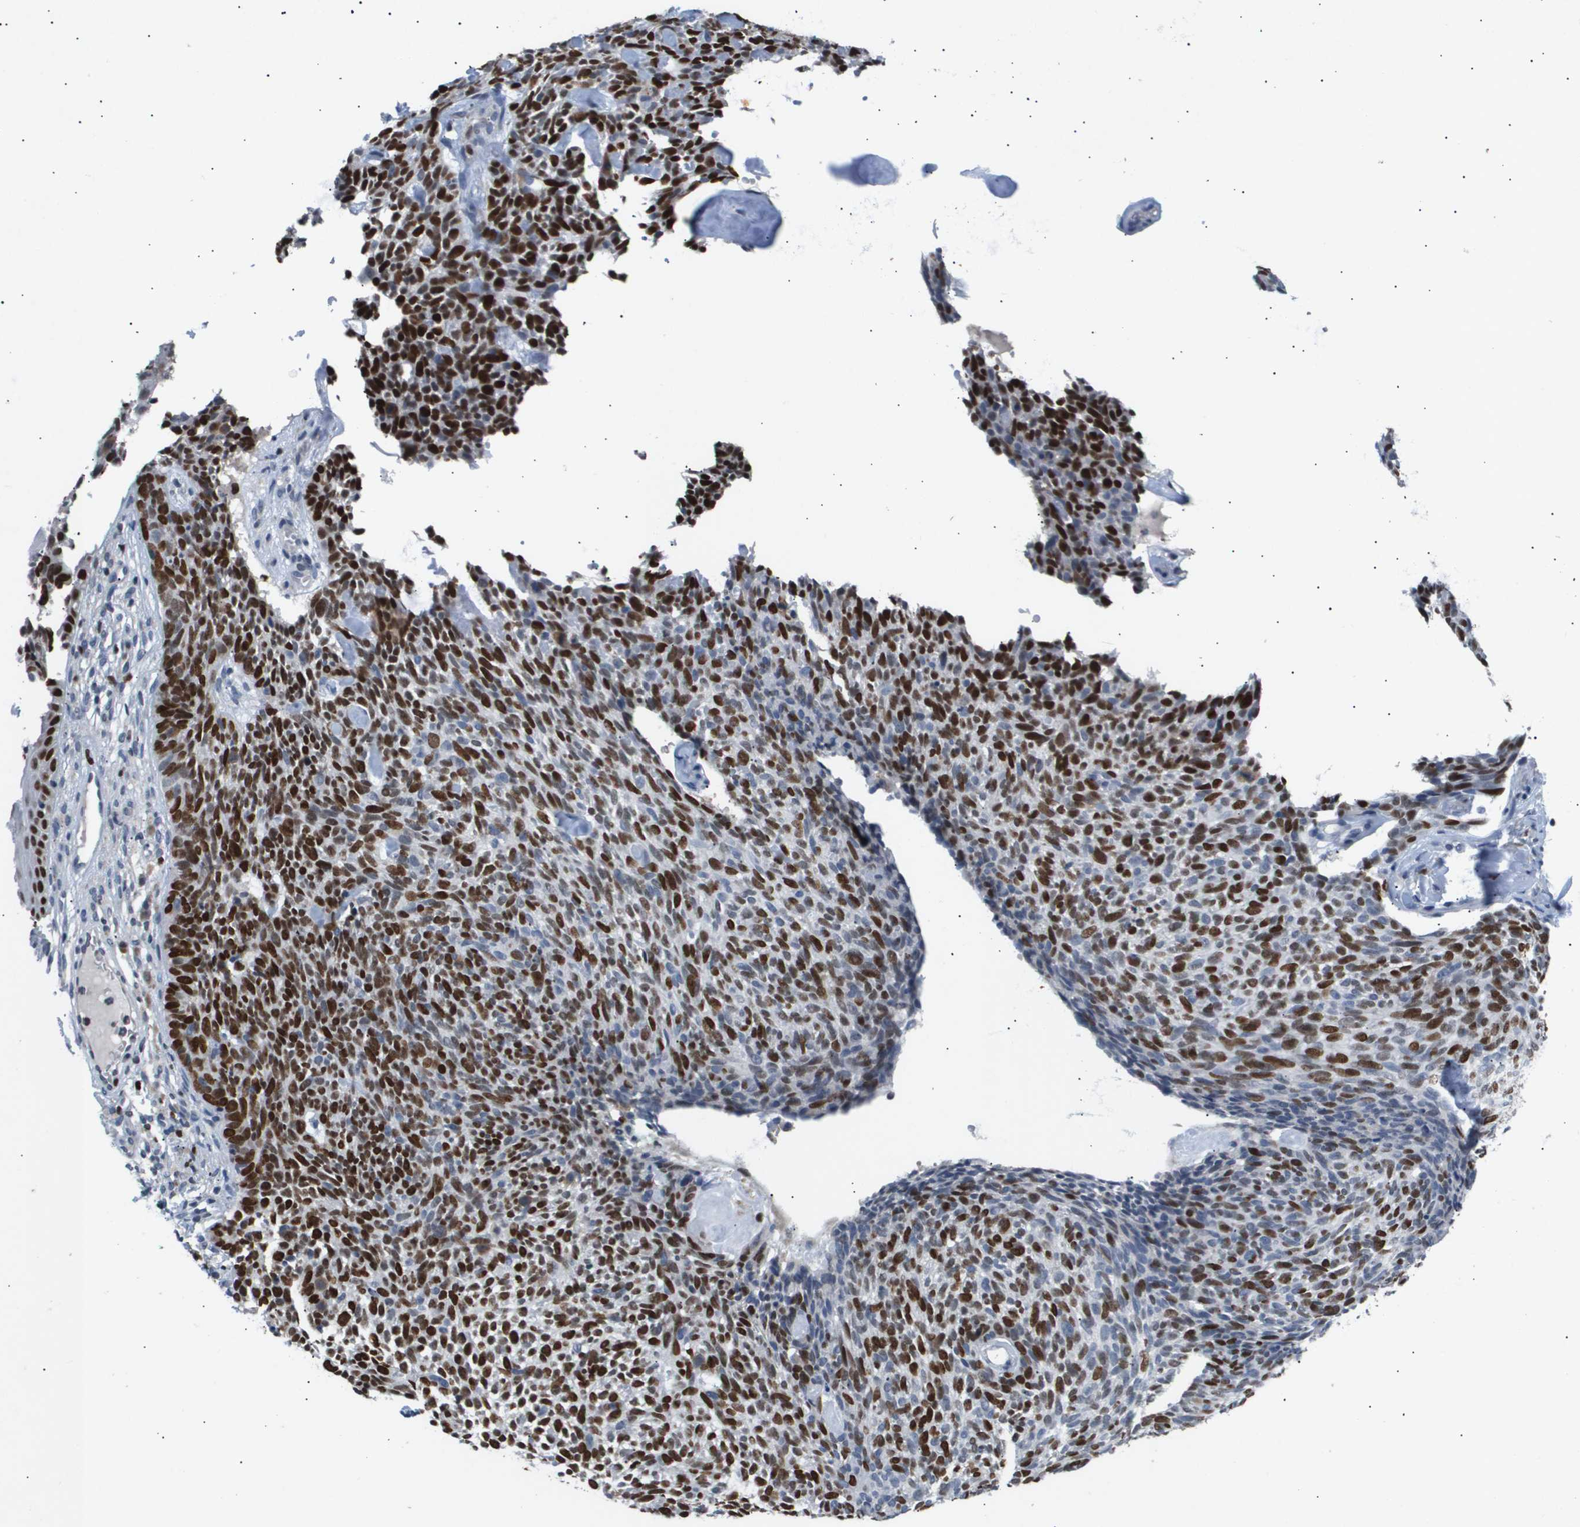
{"staining": {"intensity": "strong", "quantity": ">75%", "location": "nuclear"}, "tissue": "skin cancer", "cell_type": "Tumor cells", "image_type": "cancer", "snomed": [{"axis": "morphology", "description": "Basal cell carcinoma"}, {"axis": "topography", "description": "Skin"}], "caption": "Skin cancer stained with DAB (3,3'-diaminobenzidine) immunohistochemistry shows high levels of strong nuclear staining in approximately >75% of tumor cells.", "gene": "ANAPC2", "patient": {"sex": "female", "age": 84}}